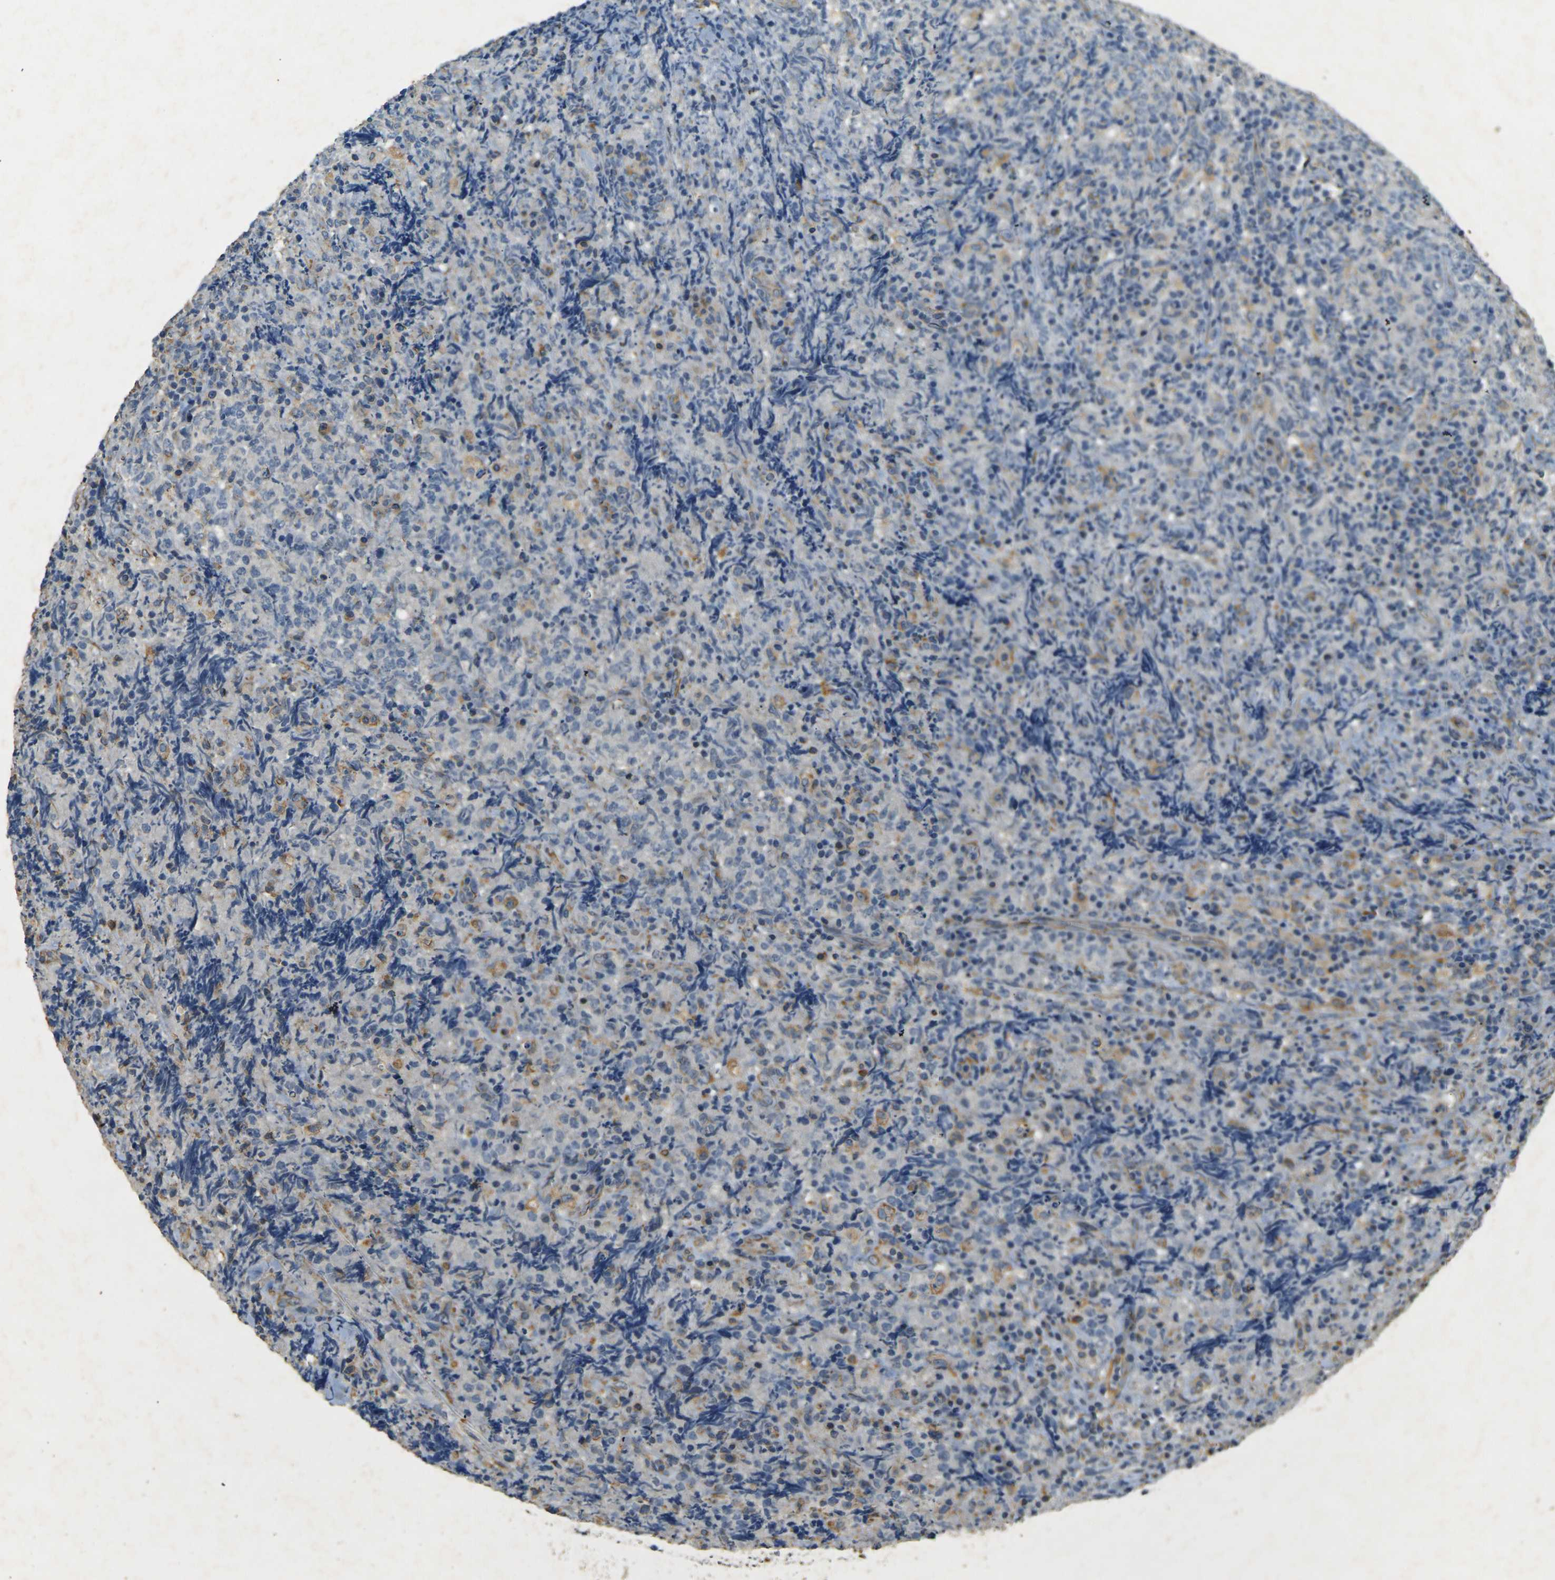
{"staining": {"intensity": "negative", "quantity": "none", "location": "none"}, "tissue": "lymphoma", "cell_type": "Tumor cells", "image_type": "cancer", "snomed": [{"axis": "morphology", "description": "Malignant lymphoma, non-Hodgkin's type, High grade"}, {"axis": "topography", "description": "Tonsil"}], "caption": "Tumor cells are negative for brown protein staining in malignant lymphoma, non-Hodgkin's type (high-grade).", "gene": "SORT1", "patient": {"sex": "female", "age": 36}}